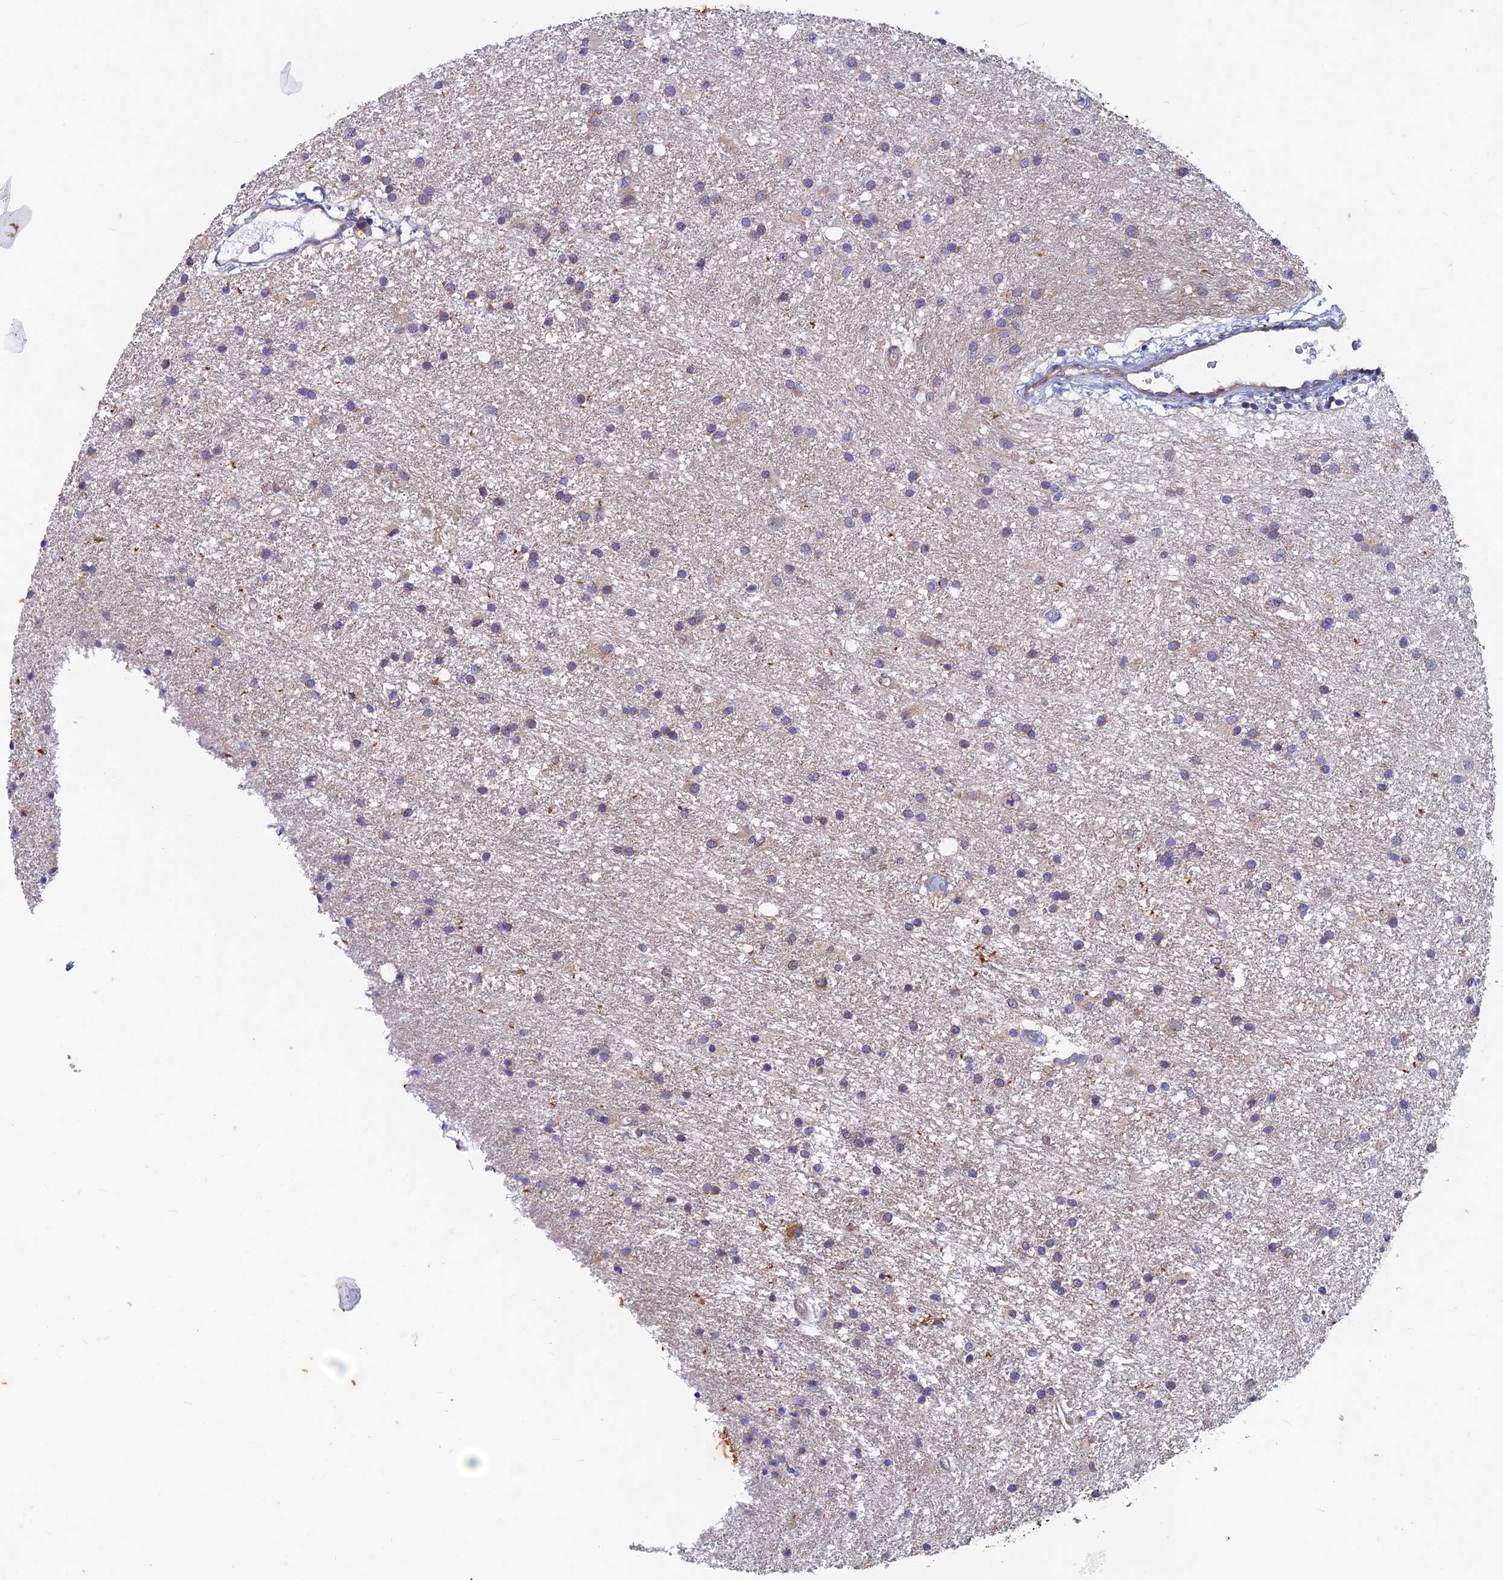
{"staining": {"intensity": "negative", "quantity": "none", "location": "none"}, "tissue": "glioma", "cell_type": "Tumor cells", "image_type": "cancer", "snomed": [{"axis": "morphology", "description": "Glioma, malignant, High grade"}, {"axis": "topography", "description": "Brain"}], "caption": "This is a micrograph of IHC staining of malignant glioma (high-grade), which shows no staining in tumor cells.", "gene": "AP4S1", "patient": {"sex": "male", "age": 77}}